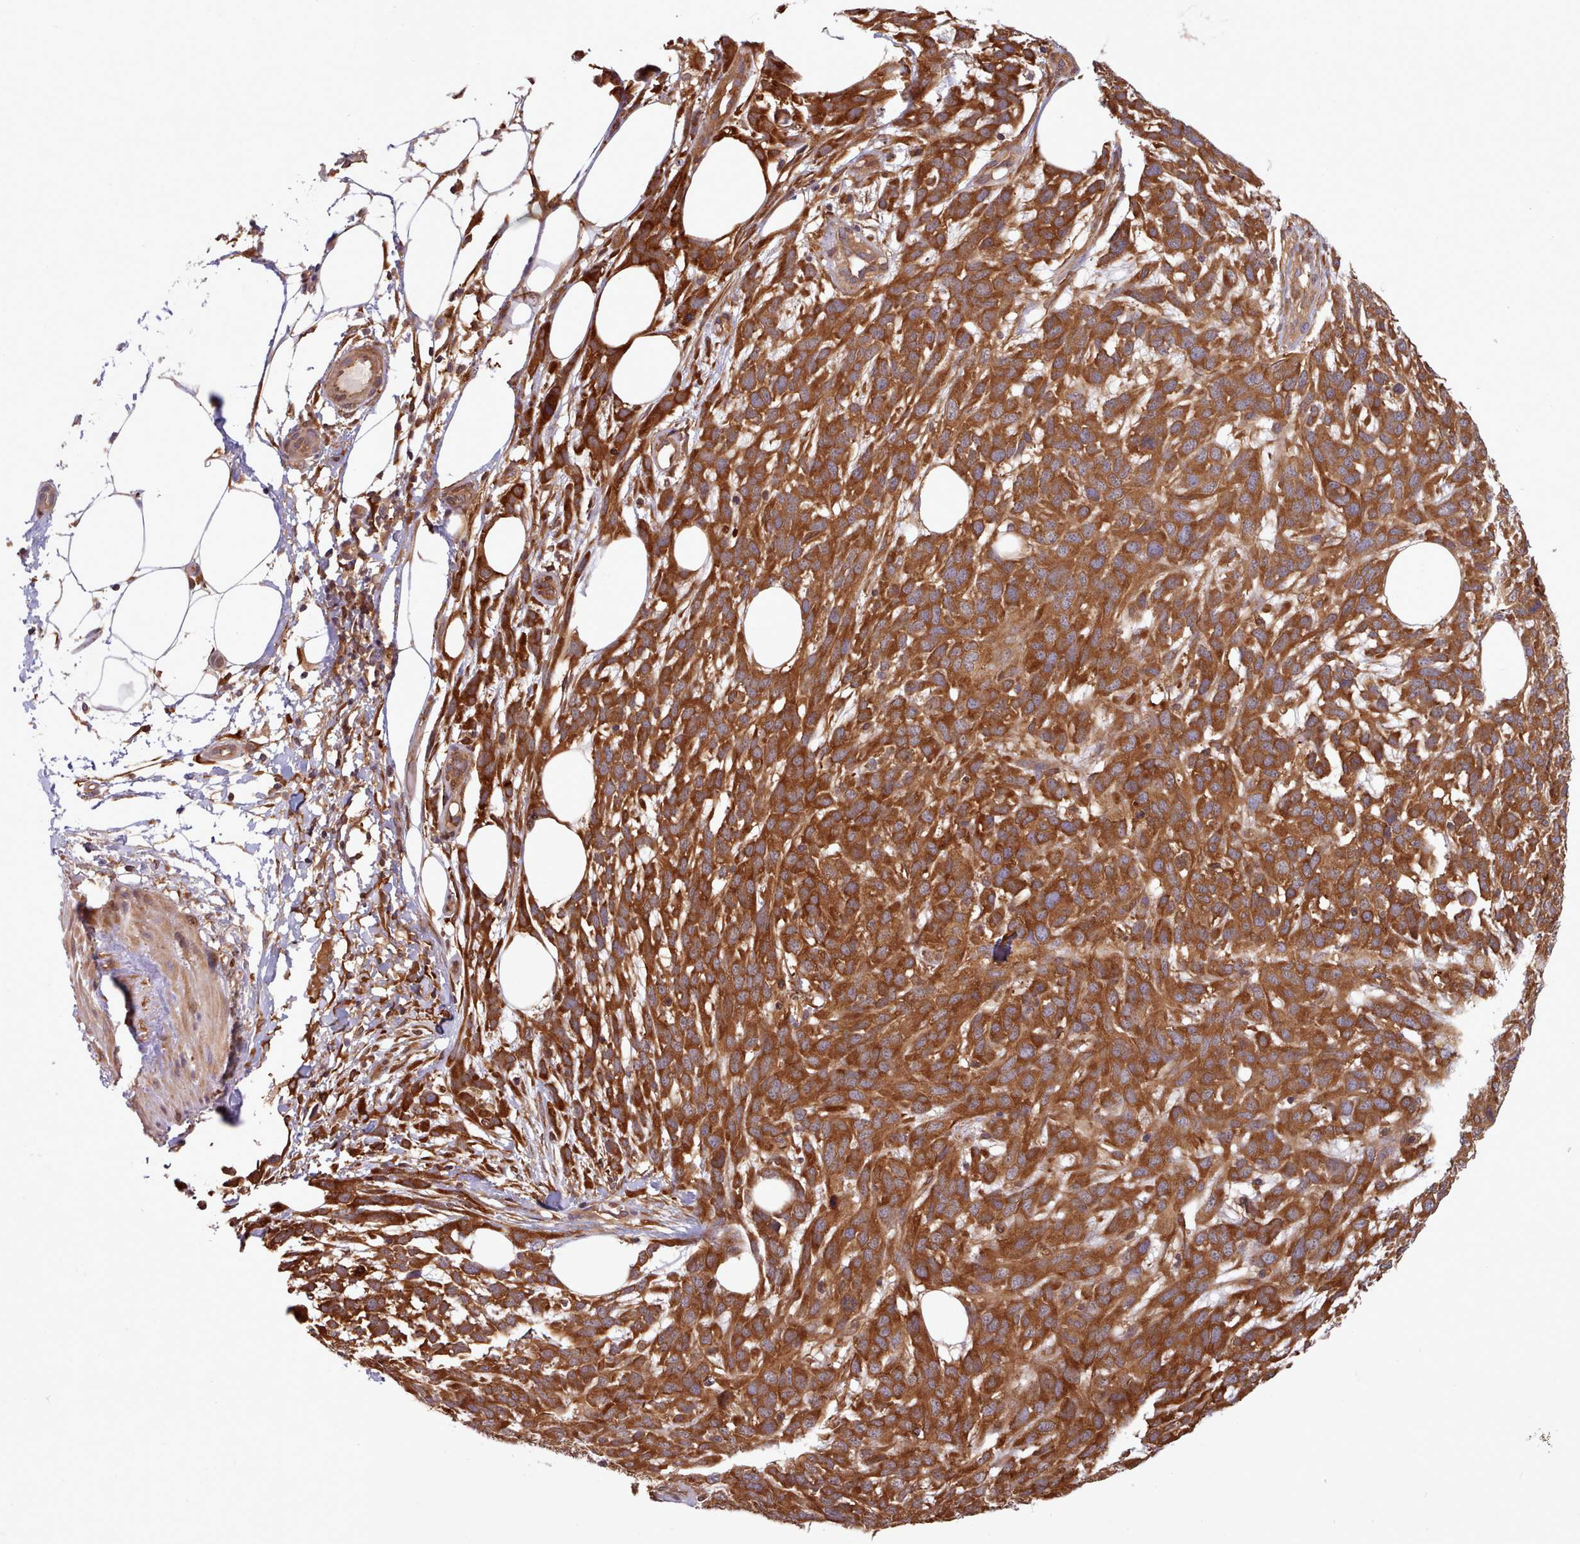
{"staining": {"intensity": "strong", "quantity": ">75%", "location": "cytoplasmic/membranous"}, "tissue": "melanoma", "cell_type": "Tumor cells", "image_type": "cancer", "snomed": [{"axis": "morphology", "description": "Normal morphology"}, {"axis": "morphology", "description": "Malignant melanoma, NOS"}, {"axis": "topography", "description": "Skin"}], "caption": "Melanoma stained with a brown dye demonstrates strong cytoplasmic/membranous positive expression in approximately >75% of tumor cells.", "gene": "SLC4A9", "patient": {"sex": "female", "age": 72}}